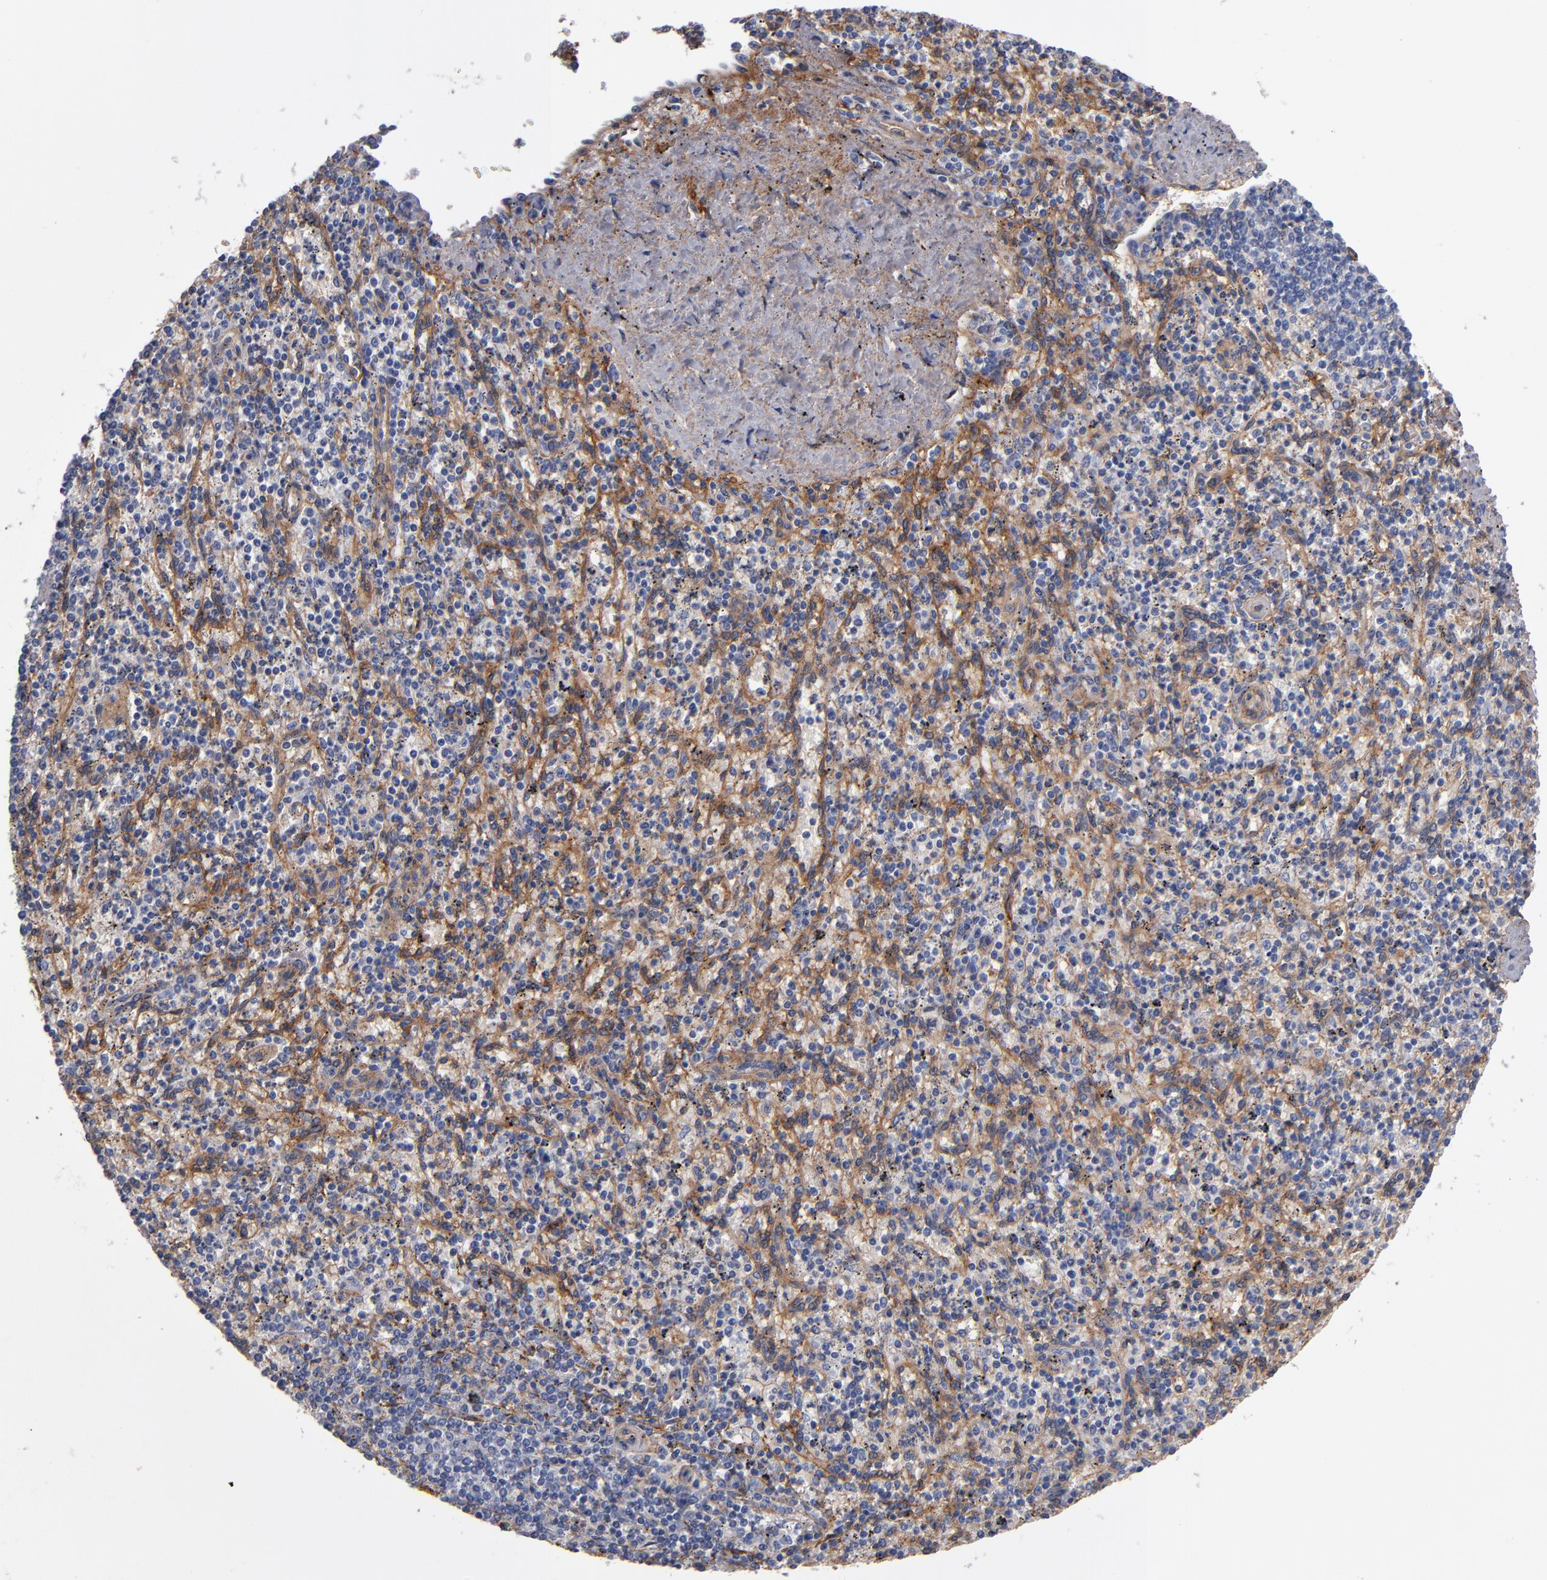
{"staining": {"intensity": "negative", "quantity": "none", "location": "none"}, "tissue": "spleen", "cell_type": "Cells in red pulp", "image_type": "normal", "snomed": [{"axis": "morphology", "description": "Normal tissue, NOS"}, {"axis": "topography", "description": "Spleen"}], "caption": "Immunohistochemistry (IHC) of unremarkable spleen displays no expression in cells in red pulp. (DAB (3,3'-diaminobenzidine) immunohistochemistry (IHC), high magnification).", "gene": "PLSCR4", "patient": {"sex": "male", "age": 72}}